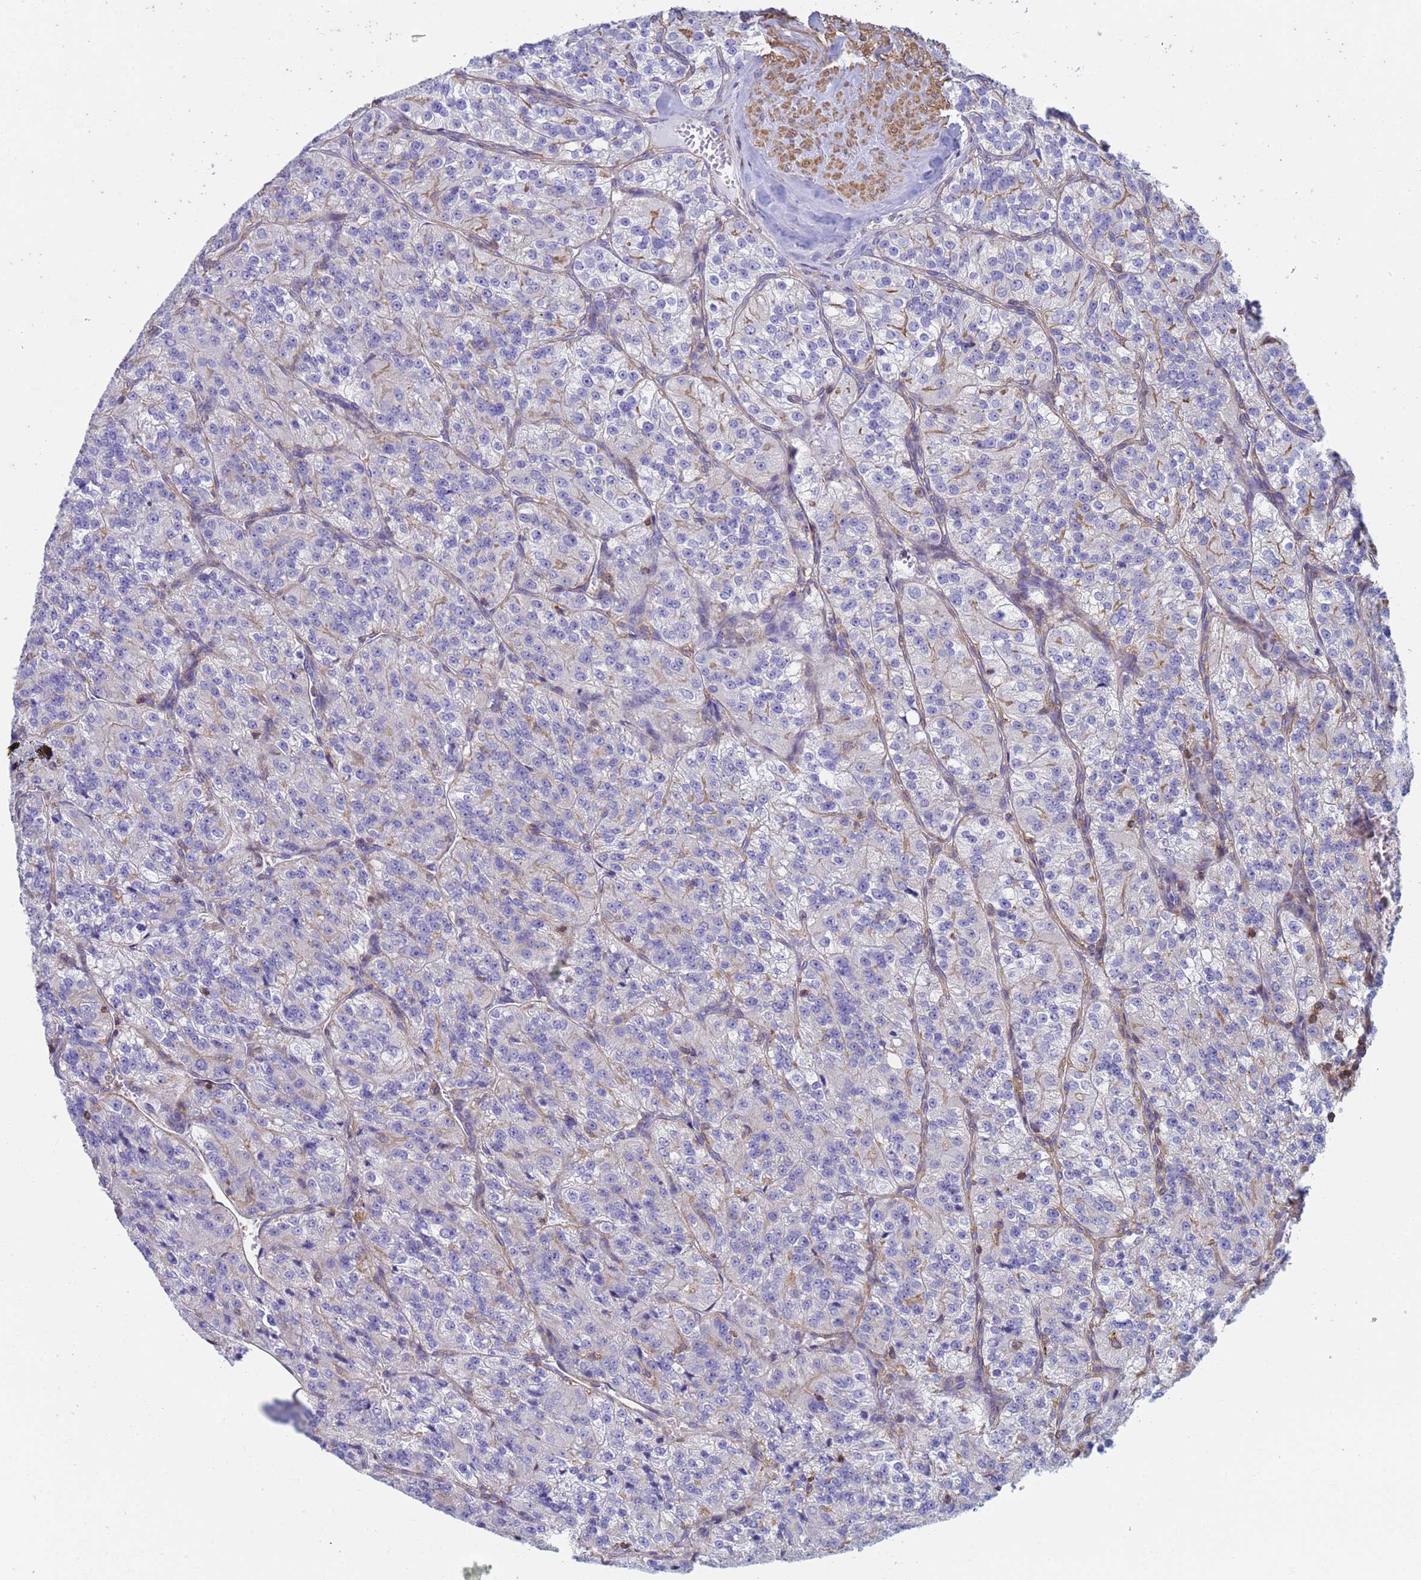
{"staining": {"intensity": "negative", "quantity": "none", "location": "none"}, "tissue": "renal cancer", "cell_type": "Tumor cells", "image_type": "cancer", "snomed": [{"axis": "morphology", "description": "Adenocarcinoma, NOS"}, {"axis": "topography", "description": "Kidney"}], "caption": "Adenocarcinoma (renal) was stained to show a protein in brown. There is no significant staining in tumor cells.", "gene": "ZNG1B", "patient": {"sex": "female", "age": 63}}